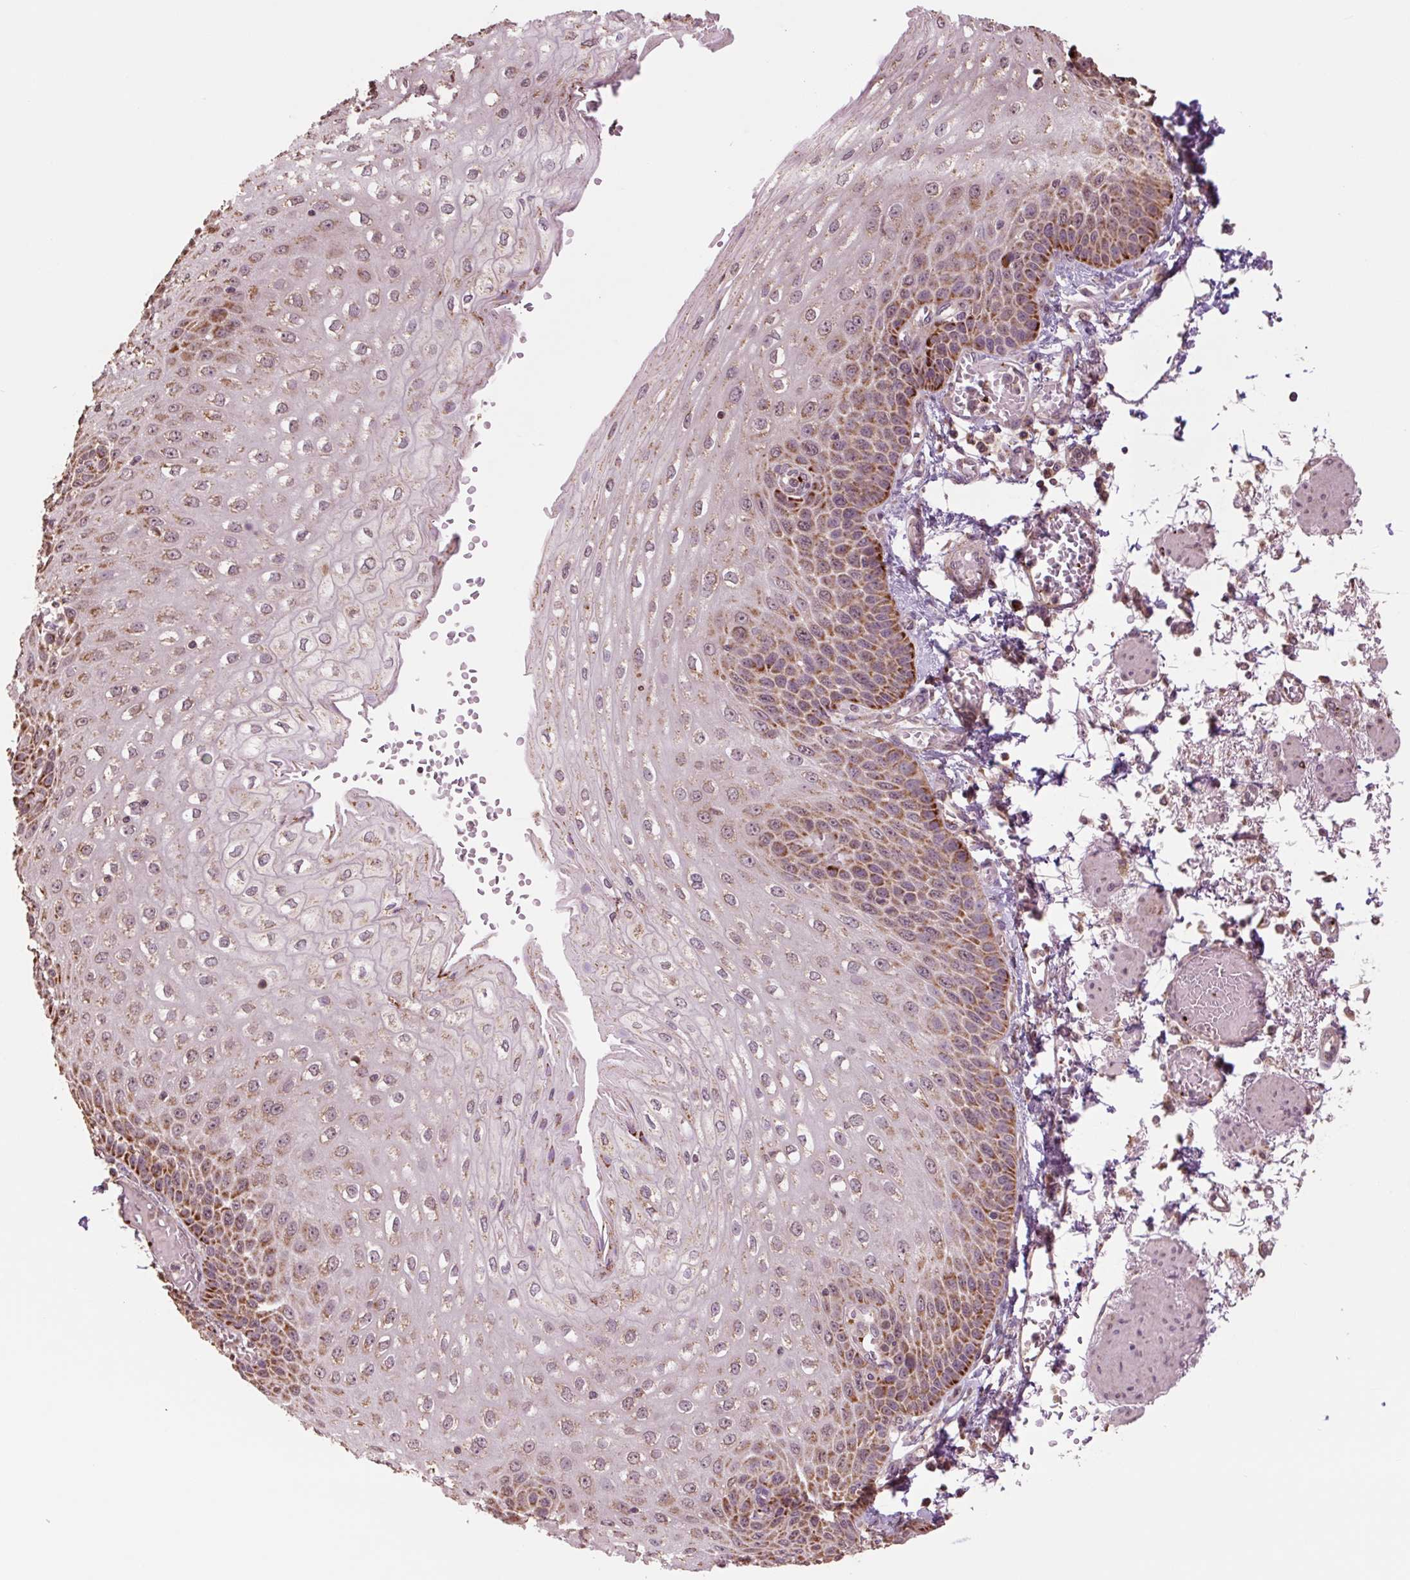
{"staining": {"intensity": "moderate", "quantity": ">75%", "location": "cytoplasmic/membranous,nuclear"}, "tissue": "esophagus", "cell_type": "Squamous epithelial cells", "image_type": "normal", "snomed": [{"axis": "morphology", "description": "Normal tissue, NOS"}, {"axis": "morphology", "description": "Adenocarcinoma, NOS"}, {"axis": "topography", "description": "Esophagus"}], "caption": "Brown immunohistochemical staining in normal human esophagus reveals moderate cytoplasmic/membranous,nuclear expression in about >75% of squamous epithelial cells. The staining was performed using DAB, with brown indicating positive protein expression. Nuclei are stained blue with hematoxylin.", "gene": "TMEM160", "patient": {"sex": "male", "age": 81}}